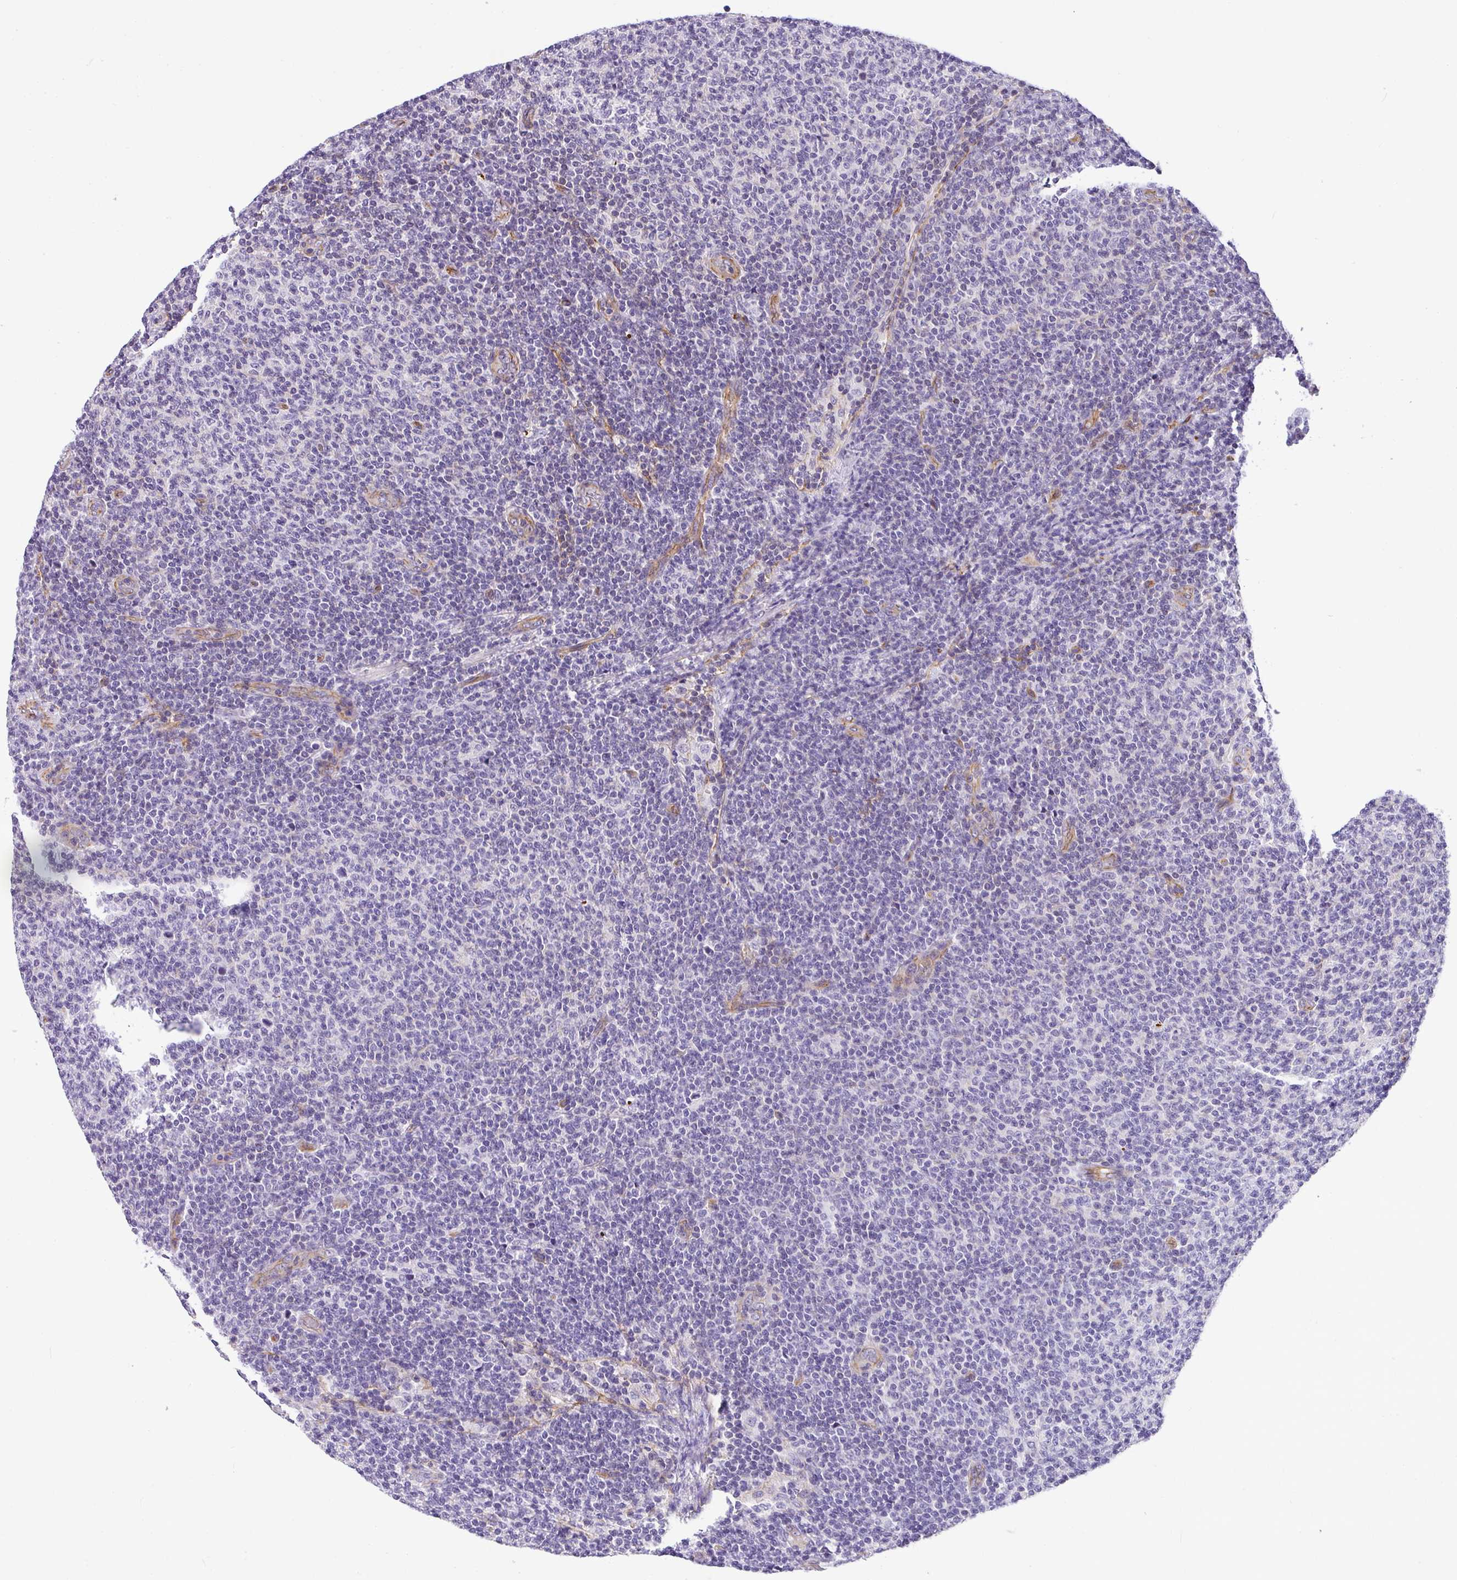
{"staining": {"intensity": "negative", "quantity": "none", "location": "none"}, "tissue": "lymphoma", "cell_type": "Tumor cells", "image_type": "cancer", "snomed": [{"axis": "morphology", "description": "Malignant lymphoma, non-Hodgkin's type, Low grade"}, {"axis": "topography", "description": "Lymph node"}], "caption": "High magnification brightfield microscopy of lymphoma stained with DAB (3,3'-diaminobenzidine) (brown) and counterstained with hematoxylin (blue): tumor cells show no significant positivity.", "gene": "OR11H4", "patient": {"sex": "male", "age": 66}}